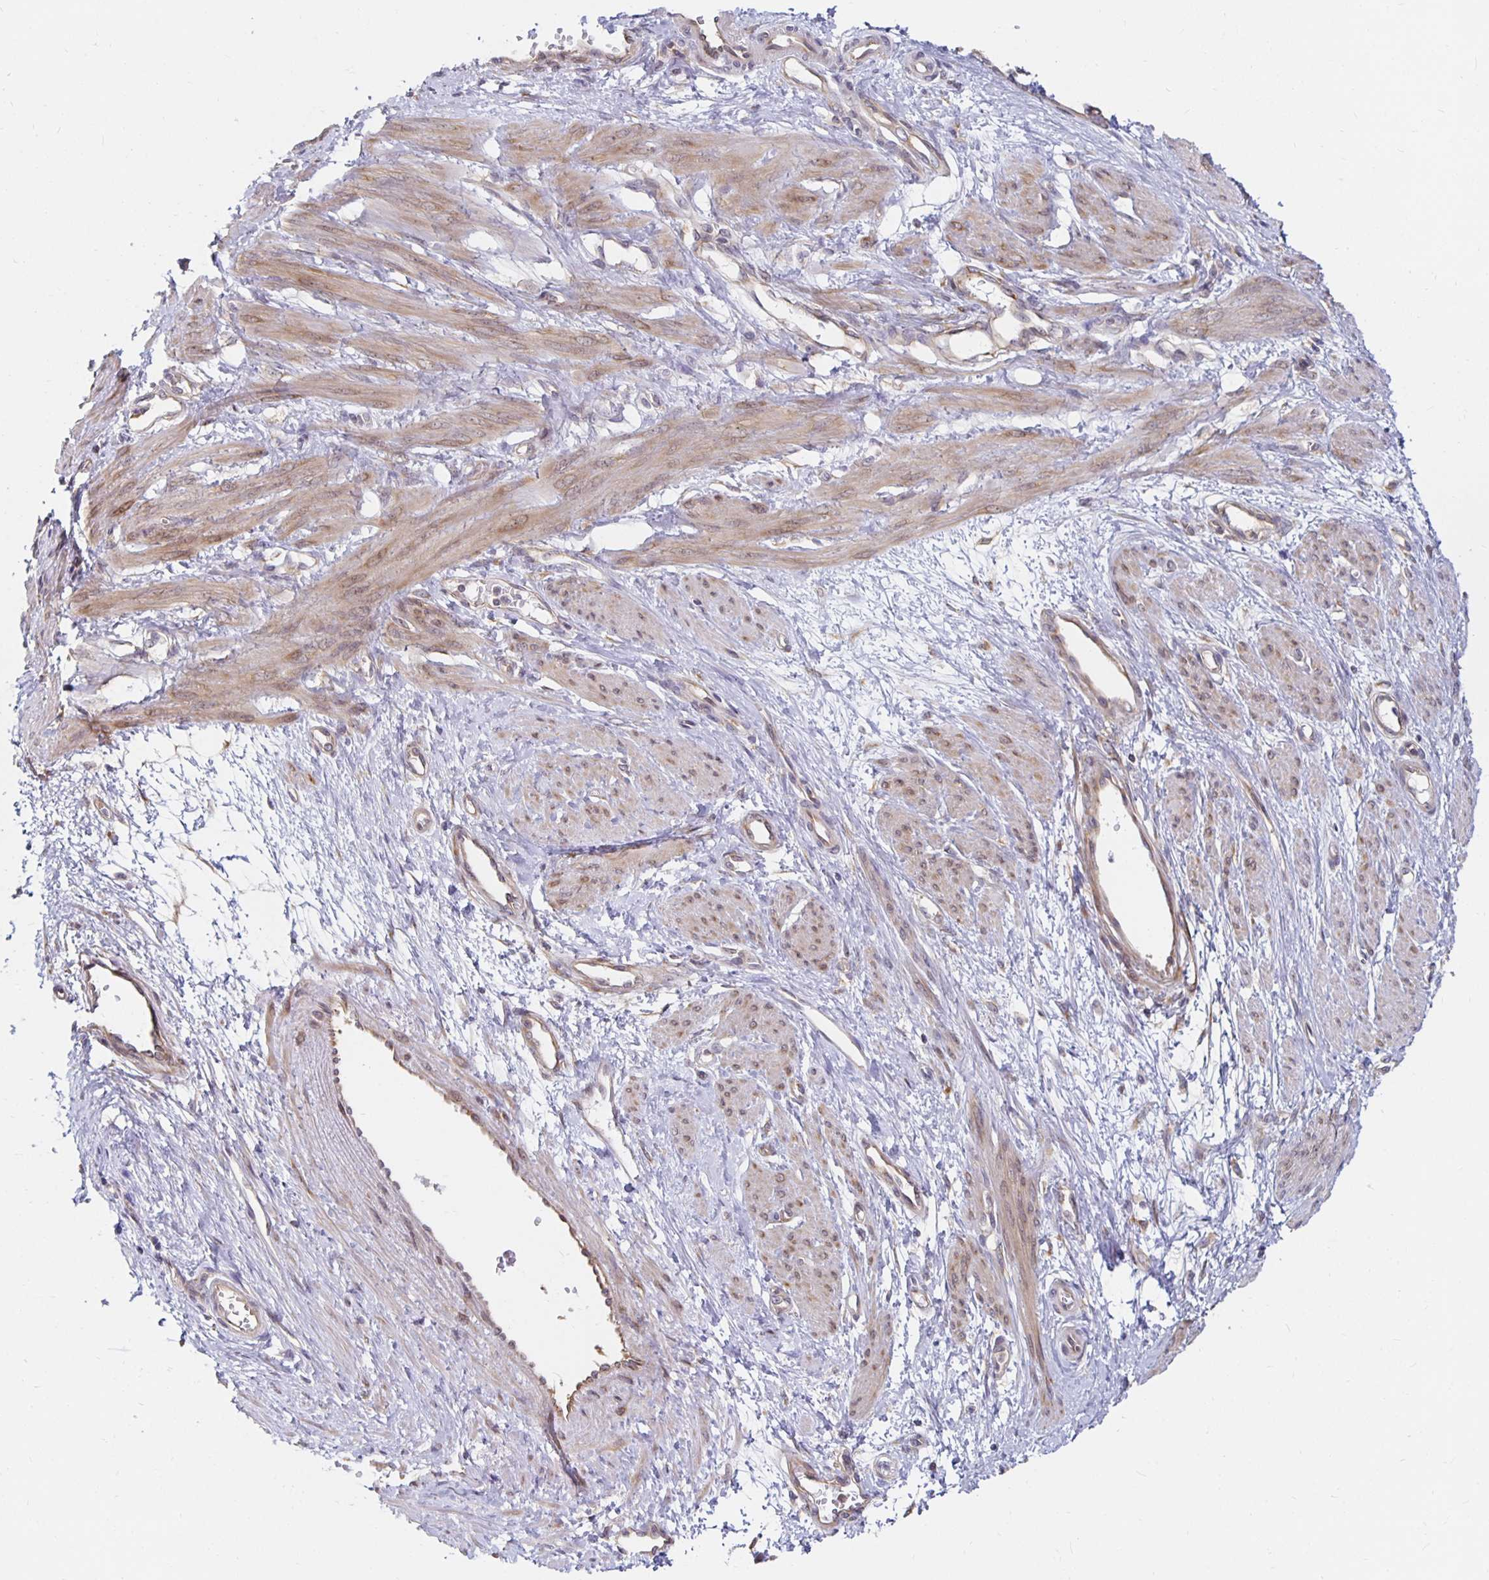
{"staining": {"intensity": "moderate", "quantity": "25%-75%", "location": "cytoplasmic/membranous,nuclear"}, "tissue": "smooth muscle", "cell_type": "Smooth muscle cells", "image_type": "normal", "snomed": [{"axis": "morphology", "description": "Normal tissue, NOS"}, {"axis": "topography", "description": "Smooth muscle"}, {"axis": "topography", "description": "Uterus"}], "caption": "Normal smooth muscle reveals moderate cytoplasmic/membranous,nuclear expression in approximately 25%-75% of smooth muscle cells, visualized by immunohistochemistry. The staining is performed using DAB (3,3'-diaminobenzidine) brown chromogen to label protein expression. The nuclei are counter-stained blue using hematoxylin.", "gene": "PDAP1", "patient": {"sex": "female", "age": 39}}